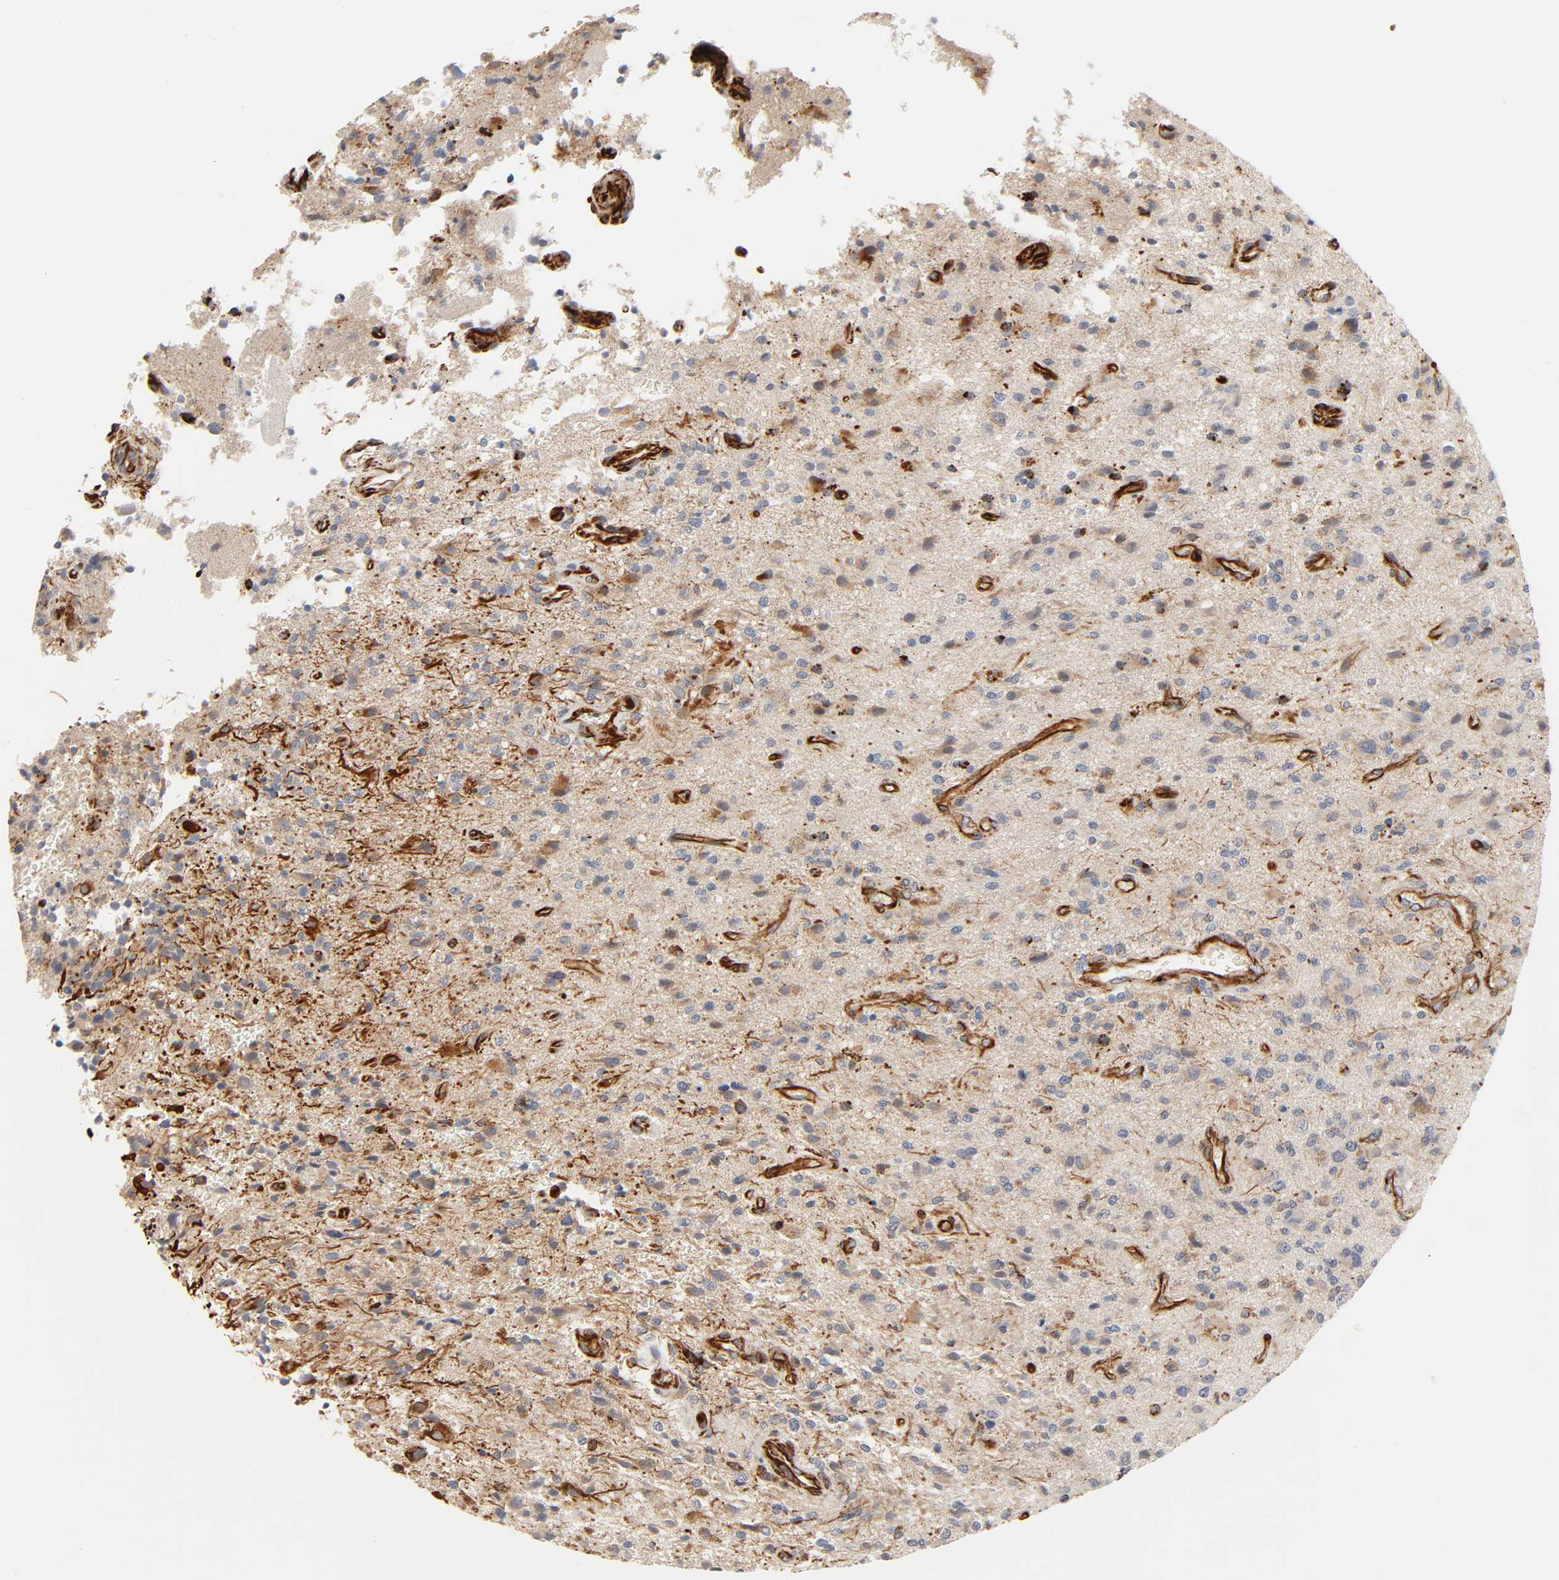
{"staining": {"intensity": "moderate", "quantity": ">75%", "location": "cytoplasmic/membranous"}, "tissue": "glioma", "cell_type": "Tumor cells", "image_type": "cancer", "snomed": [{"axis": "morphology", "description": "Normal tissue, NOS"}, {"axis": "morphology", "description": "Glioma, malignant, High grade"}, {"axis": "topography", "description": "Cerebral cortex"}], "caption": "About >75% of tumor cells in human glioma exhibit moderate cytoplasmic/membranous protein positivity as visualized by brown immunohistochemical staining.", "gene": "REEP6", "patient": {"sex": "male", "age": 75}}